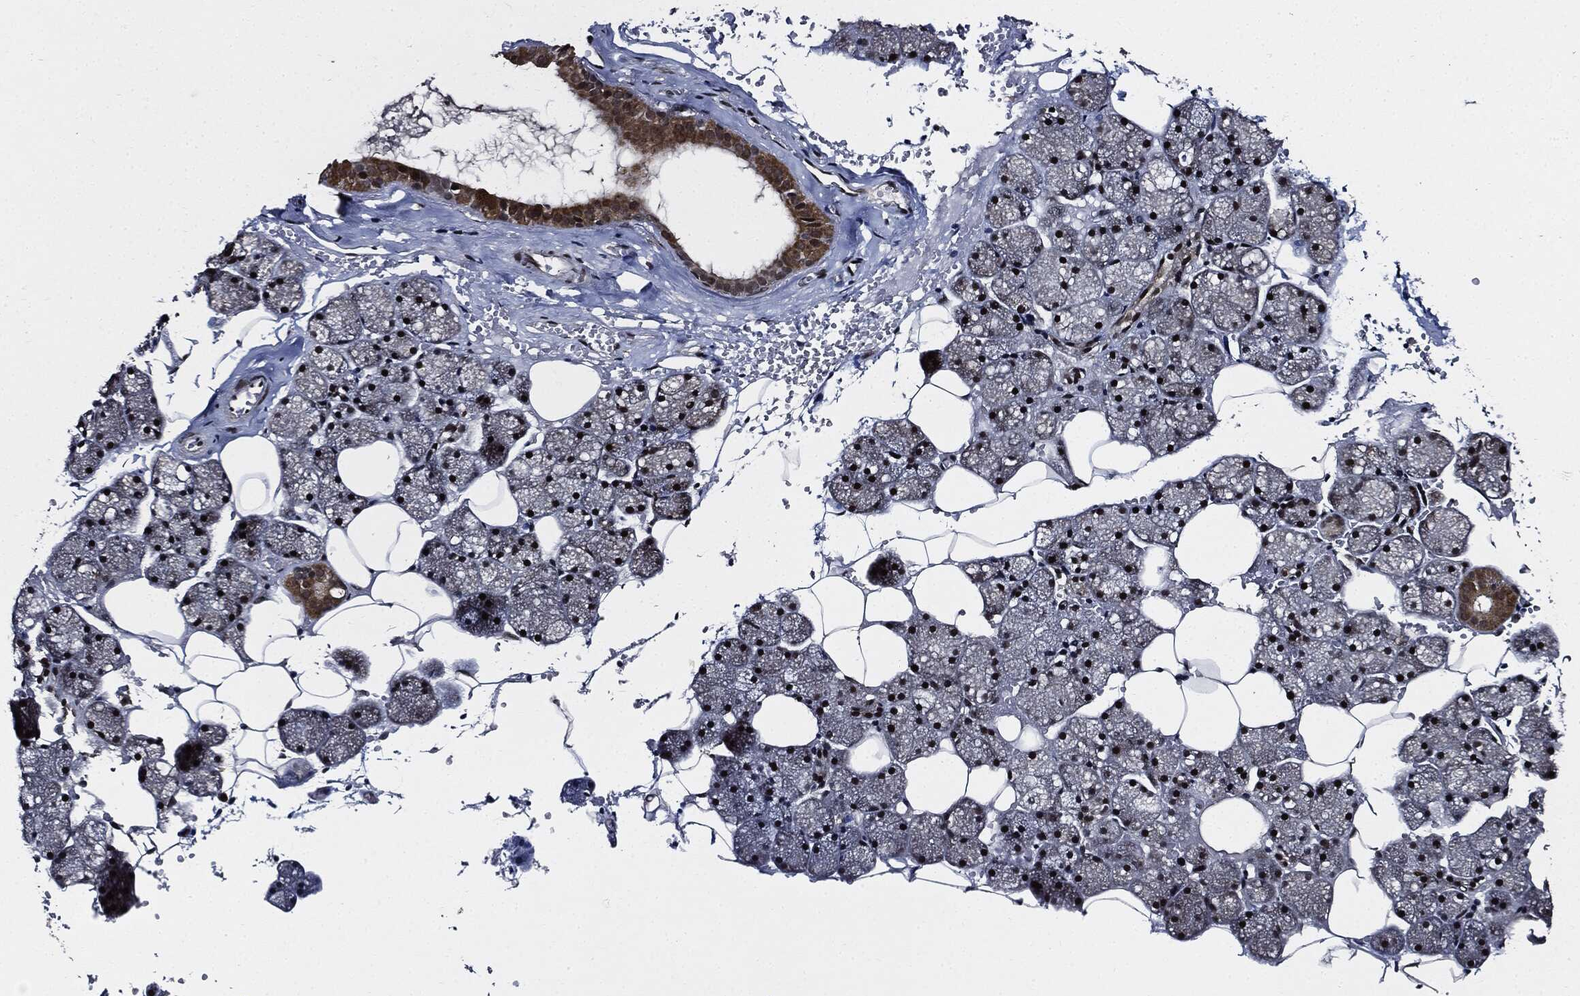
{"staining": {"intensity": "moderate", "quantity": "25%-75%", "location": "cytoplasmic/membranous,nuclear"}, "tissue": "salivary gland", "cell_type": "Glandular cells", "image_type": "normal", "snomed": [{"axis": "morphology", "description": "Normal tissue, NOS"}, {"axis": "topography", "description": "Salivary gland"}], "caption": "Human salivary gland stained for a protein (brown) displays moderate cytoplasmic/membranous,nuclear positive expression in approximately 25%-75% of glandular cells.", "gene": "SUGT1", "patient": {"sex": "male", "age": 38}}